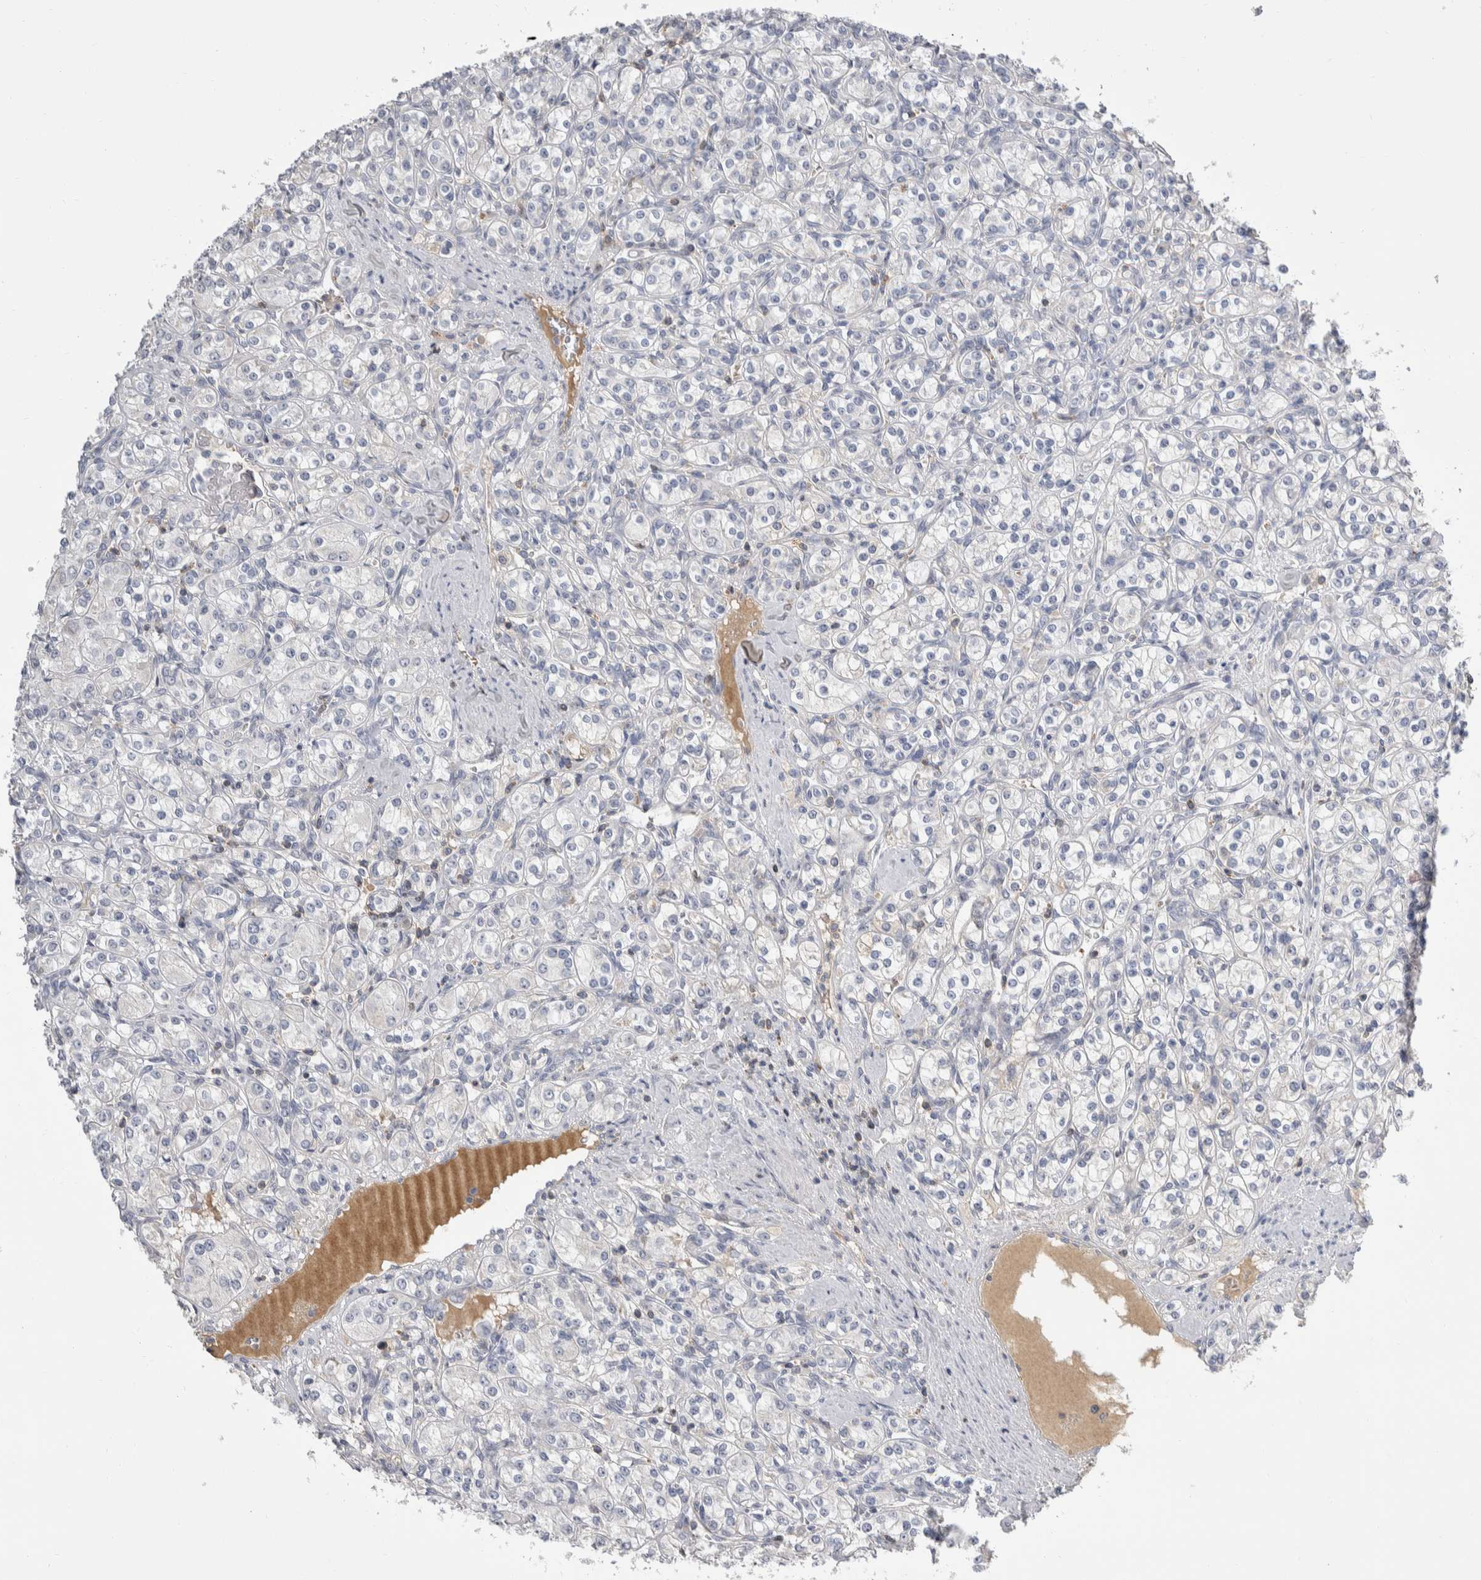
{"staining": {"intensity": "negative", "quantity": "none", "location": "none"}, "tissue": "renal cancer", "cell_type": "Tumor cells", "image_type": "cancer", "snomed": [{"axis": "morphology", "description": "Adenocarcinoma, NOS"}, {"axis": "topography", "description": "Kidney"}], "caption": "This micrograph is of renal cancer stained with immunohistochemistry to label a protein in brown with the nuclei are counter-stained blue. There is no positivity in tumor cells.", "gene": "CEP295NL", "patient": {"sex": "male", "age": 77}}